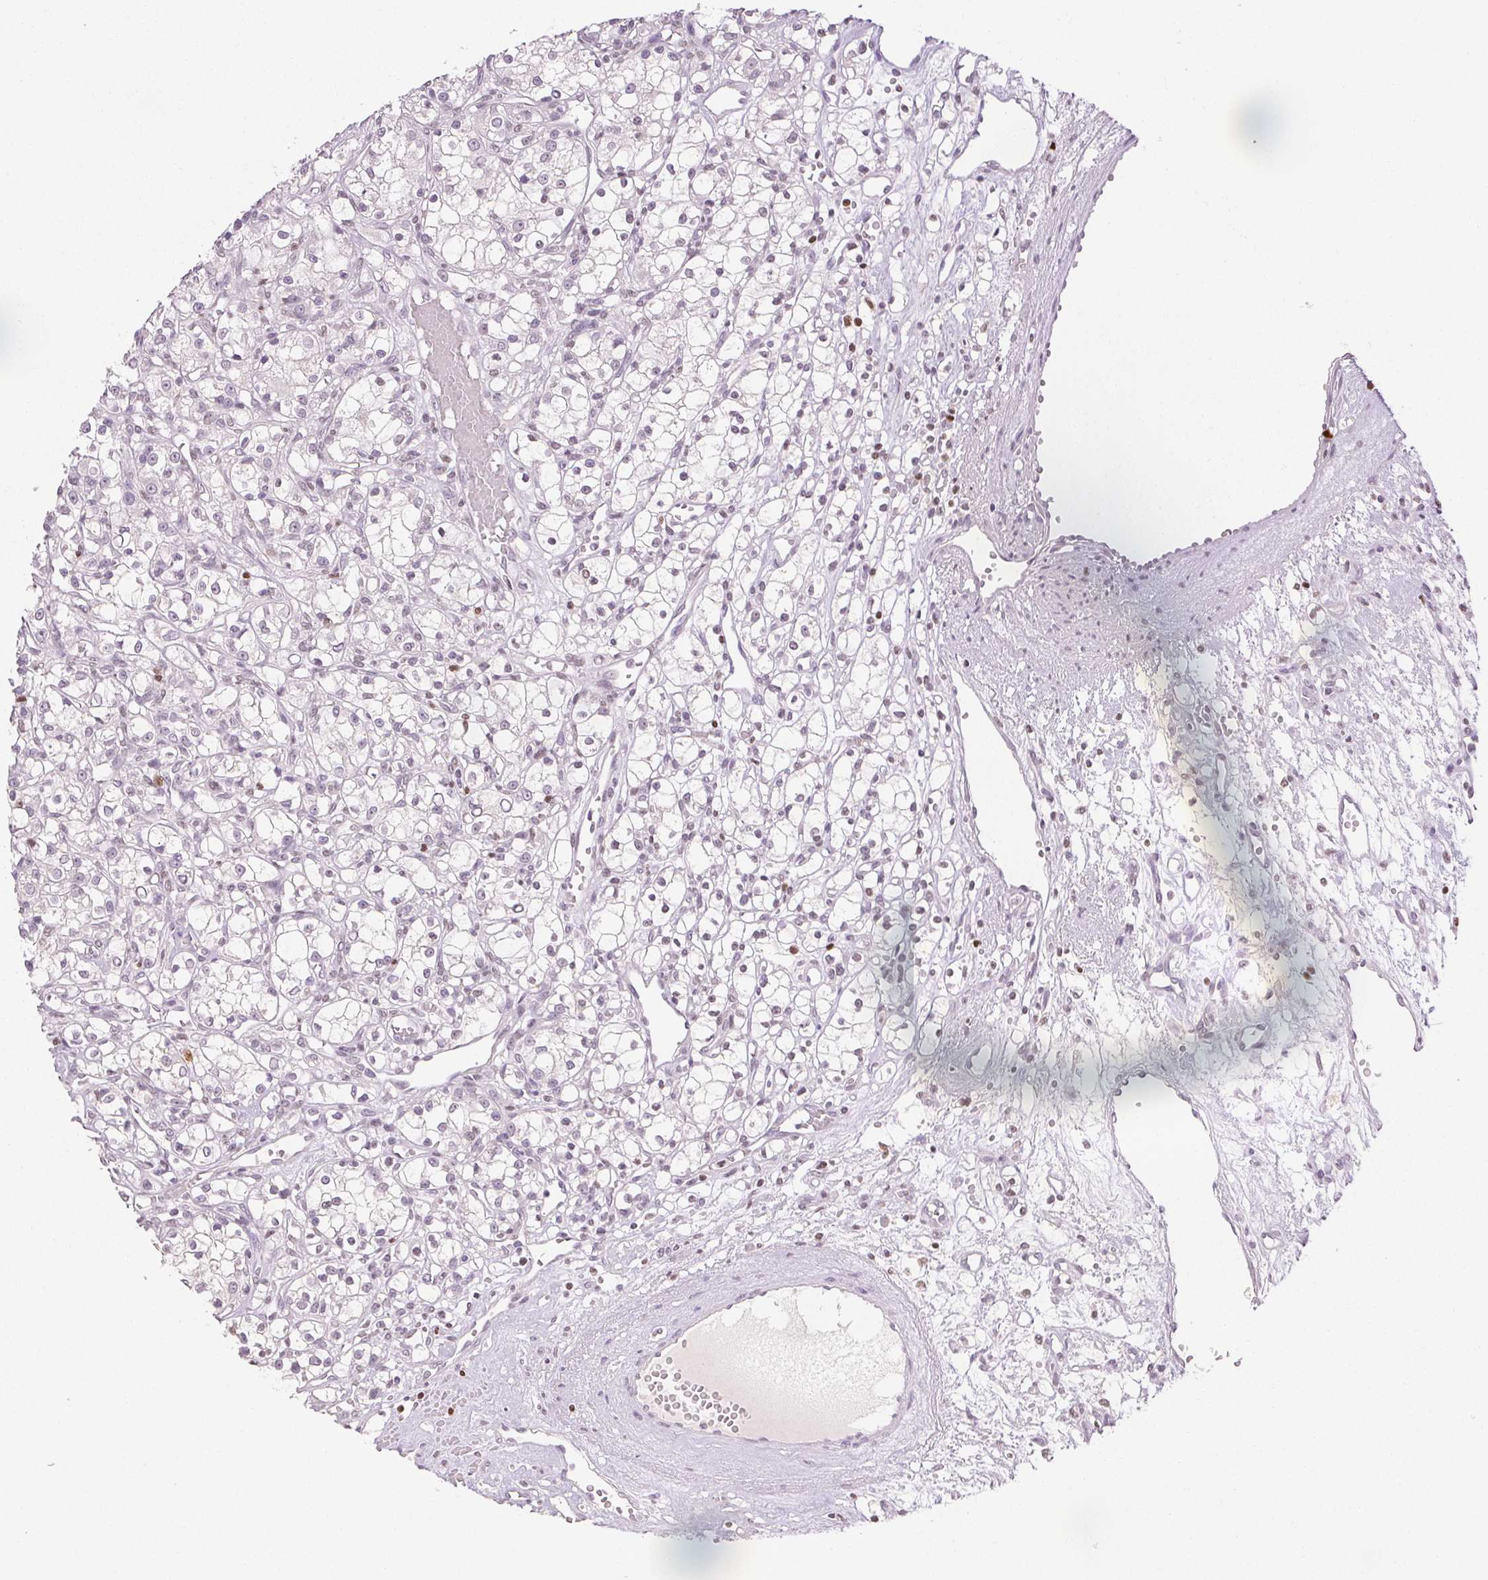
{"staining": {"intensity": "negative", "quantity": "none", "location": "none"}, "tissue": "renal cancer", "cell_type": "Tumor cells", "image_type": "cancer", "snomed": [{"axis": "morphology", "description": "Adenocarcinoma, NOS"}, {"axis": "topography", "description": "Kidney"}], "caption": "There is no significant positivity in tumor cells of renal cancer (adenocarcinoma).", "gene": "RUNX2", "patient": {"sex": "female", "age": 59}}